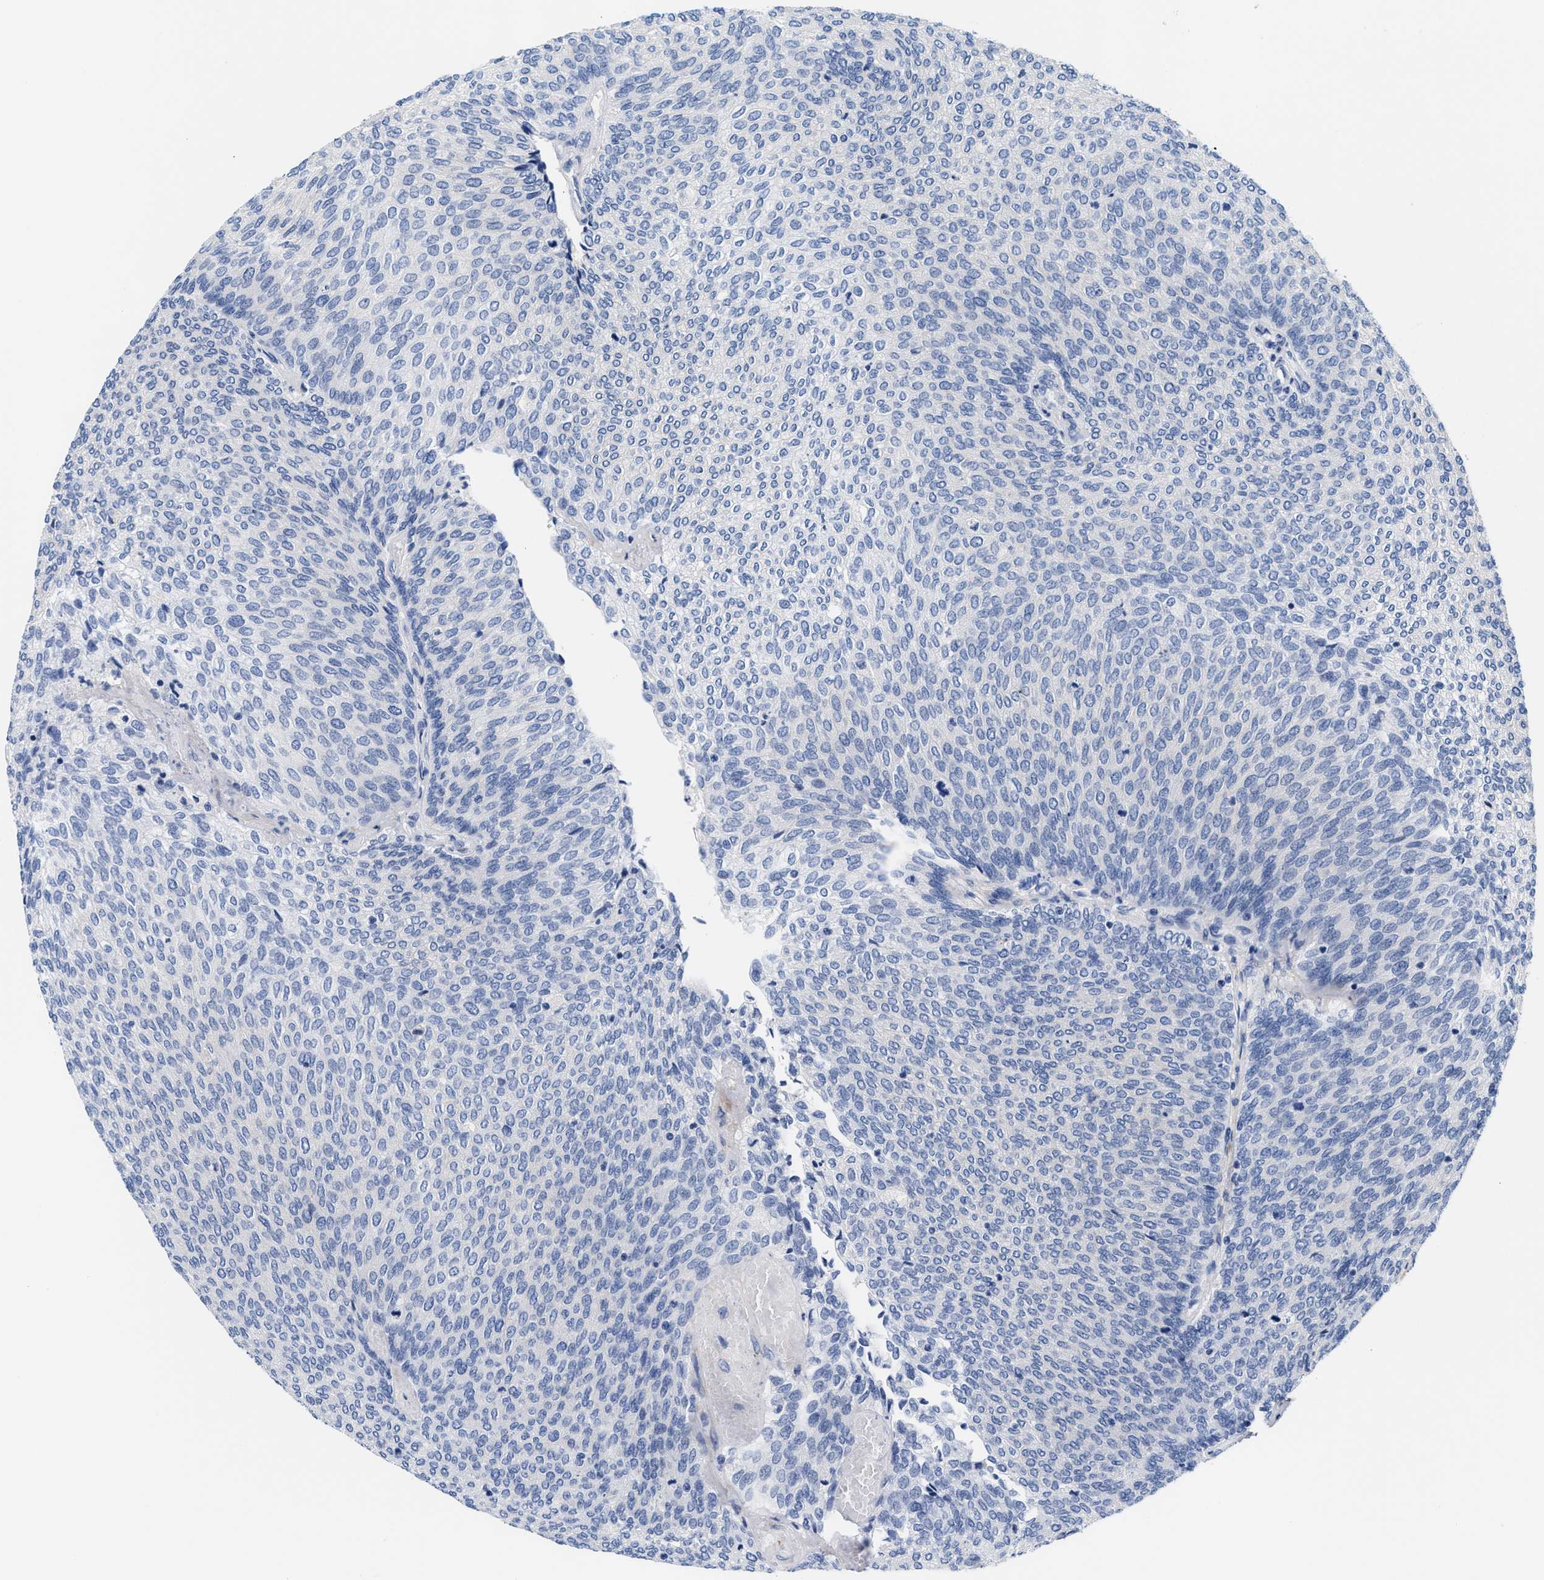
{"staining": {"intensity": "negative", "quantity": "none", "location": "none"}, "tissue": "urothelial cancer", "cell_type": "Tumor cells", "image_type": "cancer", "snomed": [{"axis": "morphology", "description": "Urothelial carcinoma, Low grade"}, {"axis": "topography", "description": "Urinary bladder"}], "caption": "DAB immunohistochemical staining of human urothelial cancer reveals no significant staining in tumor cells.", "gene": "ACTL7B", "patient": {"sex": "female", "age": 79}}